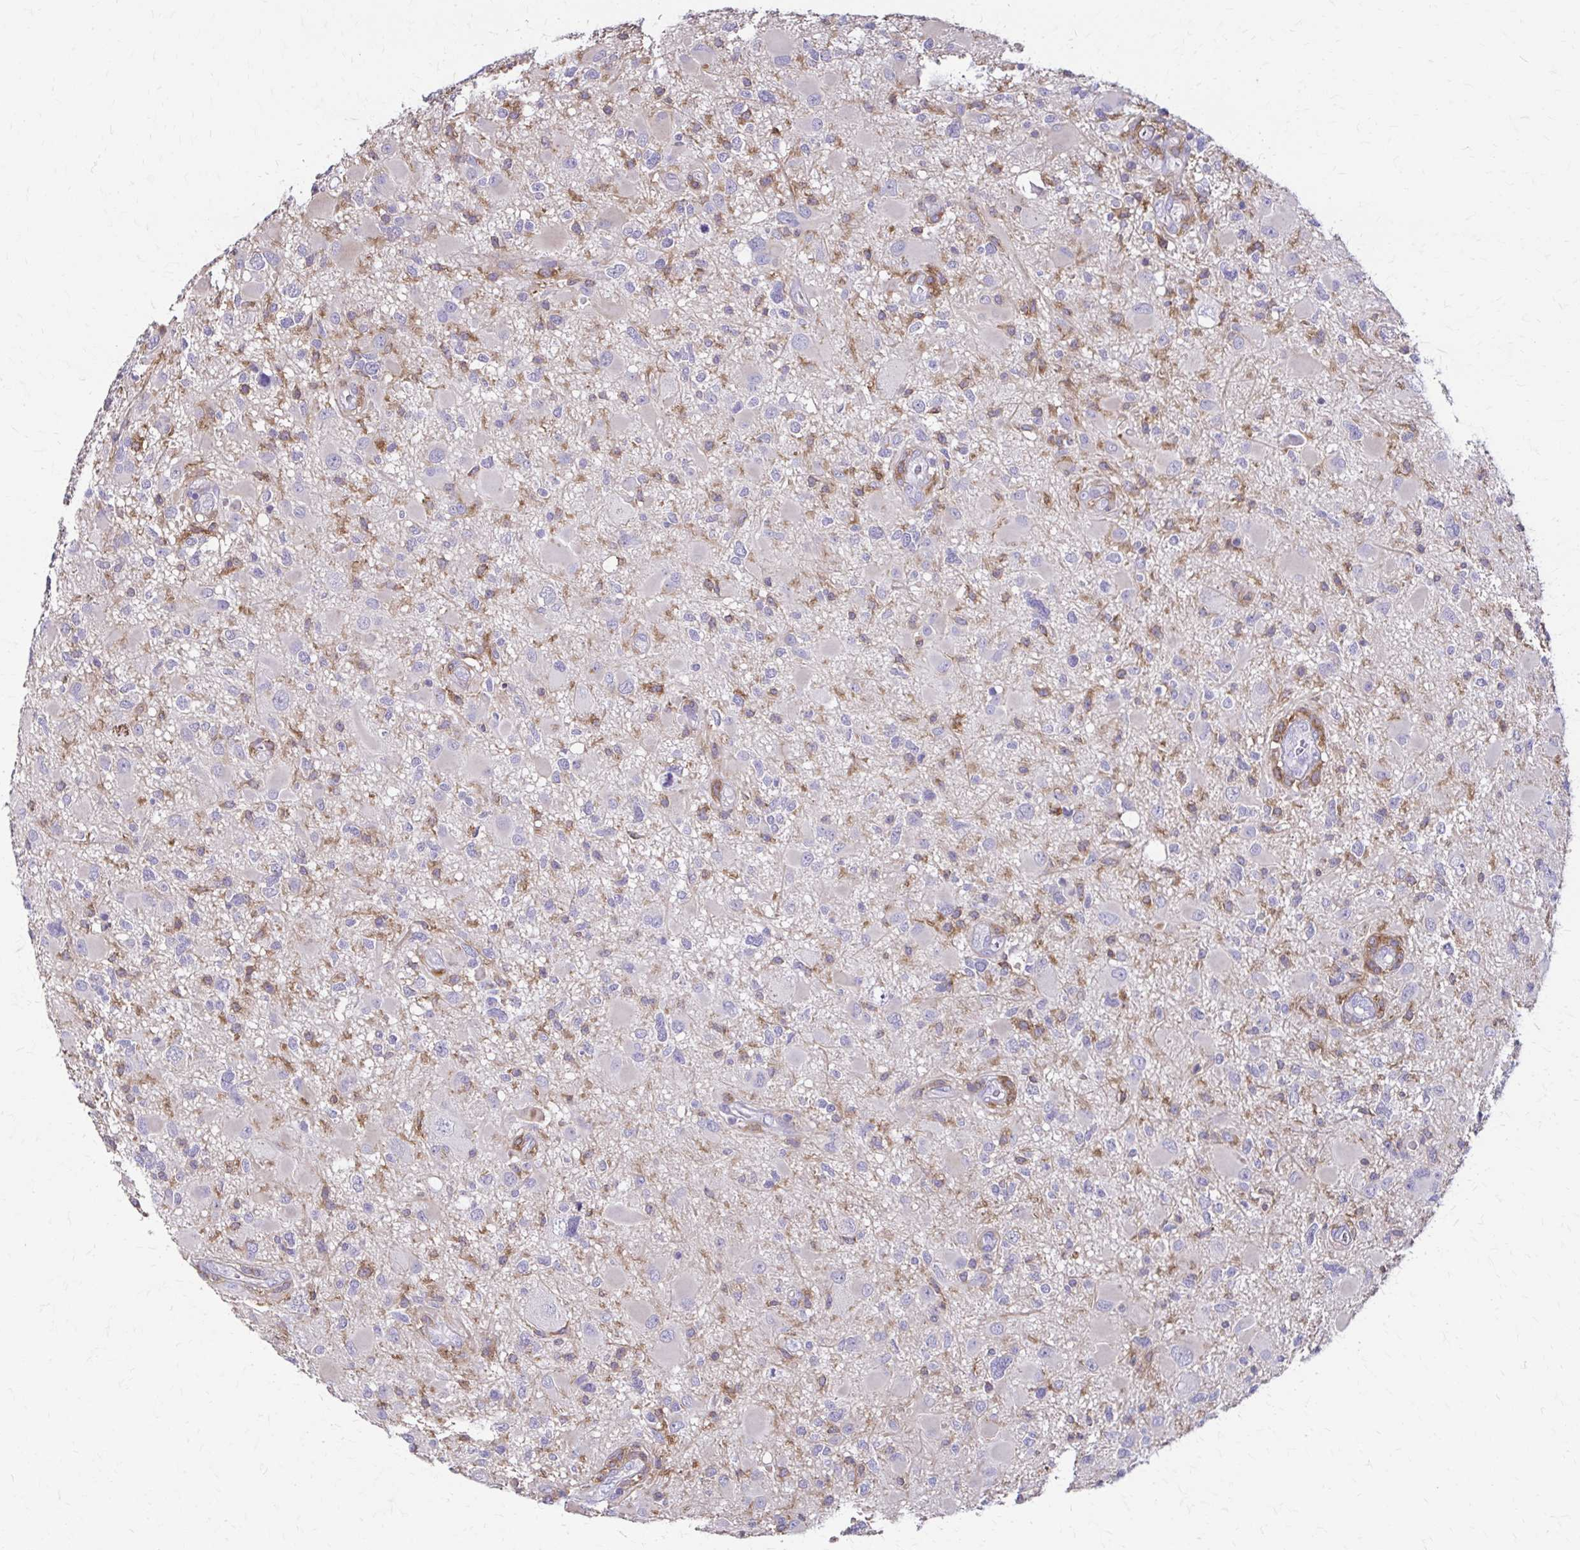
{"staining": {"intensity": "negative", "quantity": "none", "location": "none"}, "tissue": "glioma", "cell_type": "Tumor cells", "image_type": "cancer", "snomed": [{"axis": "morphology", "description": "Glioma, malignant, High grade"}, {"axis": "topography", "description": "Brain"}], "caption": "High magnification brightfield microscopy of glioma stained with DAB (brown) and counterstained with hematoxylin (blue): tumor cells show no significant staining. The staining was performed using DAB to visualize the protein expression in brown, while the nuclei were stained in blue with hematoxylin (Magnification: 20x).", "gene": "PIK3AP1", "patient": {"sex": "male", "age": 54}}